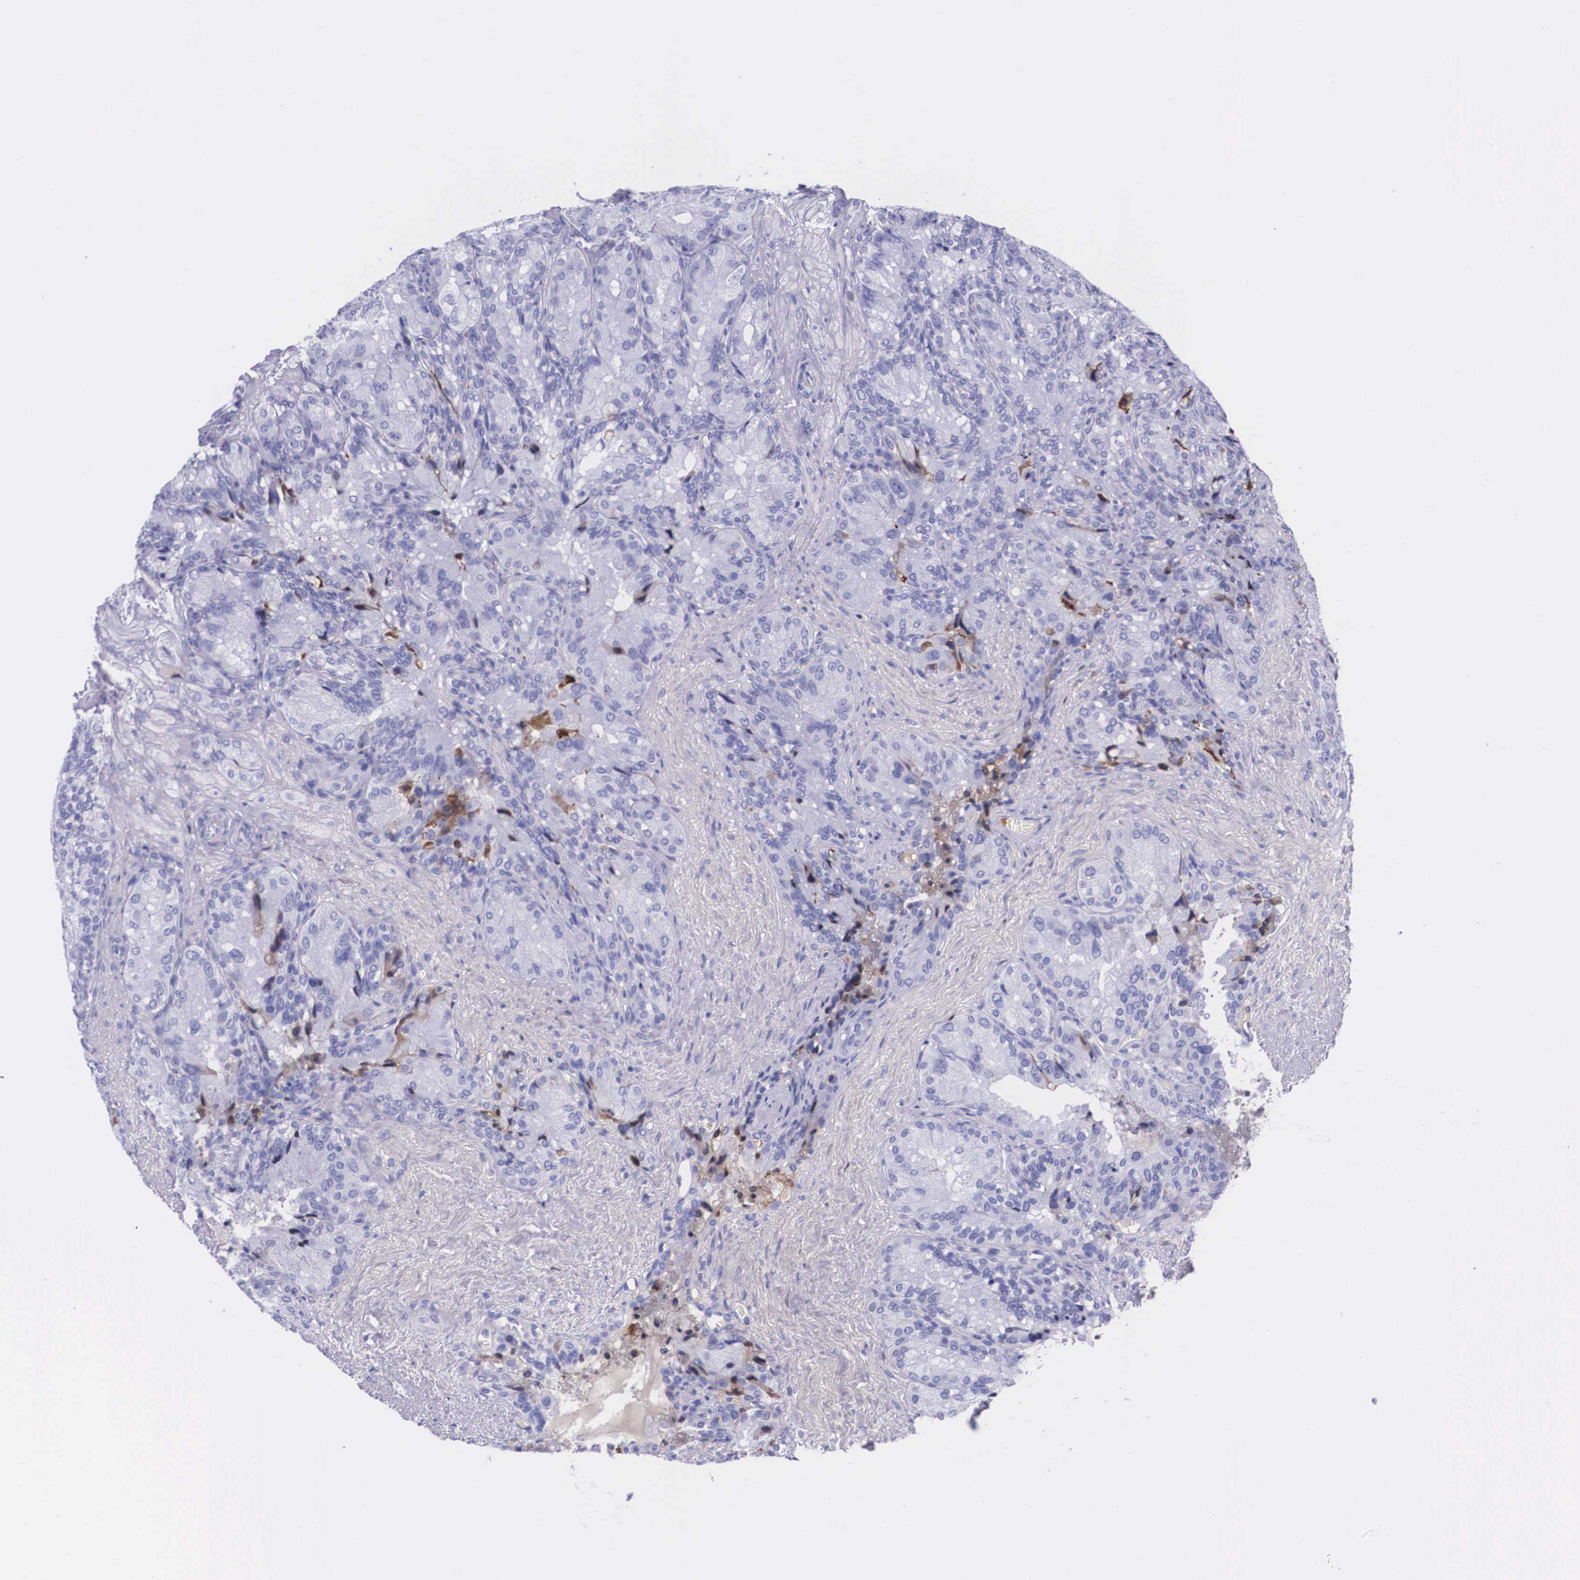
{"staining": {"intensity": "negative", "quantity": "none", "location": "none"}, "tissue": "seminal vesicle", "cell_type": "Glandular cells", "image_type": "normal", "snomed": [{"axis": "morphology", "description": "Normal tissue, NOS"}, {"axis": "topography", "description": "Seminal veicle"}], "caption": "Photomicrograph shows no significant protein expression in glandular cells of benign seminal vesicle.", "gene": "PLG", "patient": {"sex": "male", "age": 69}}